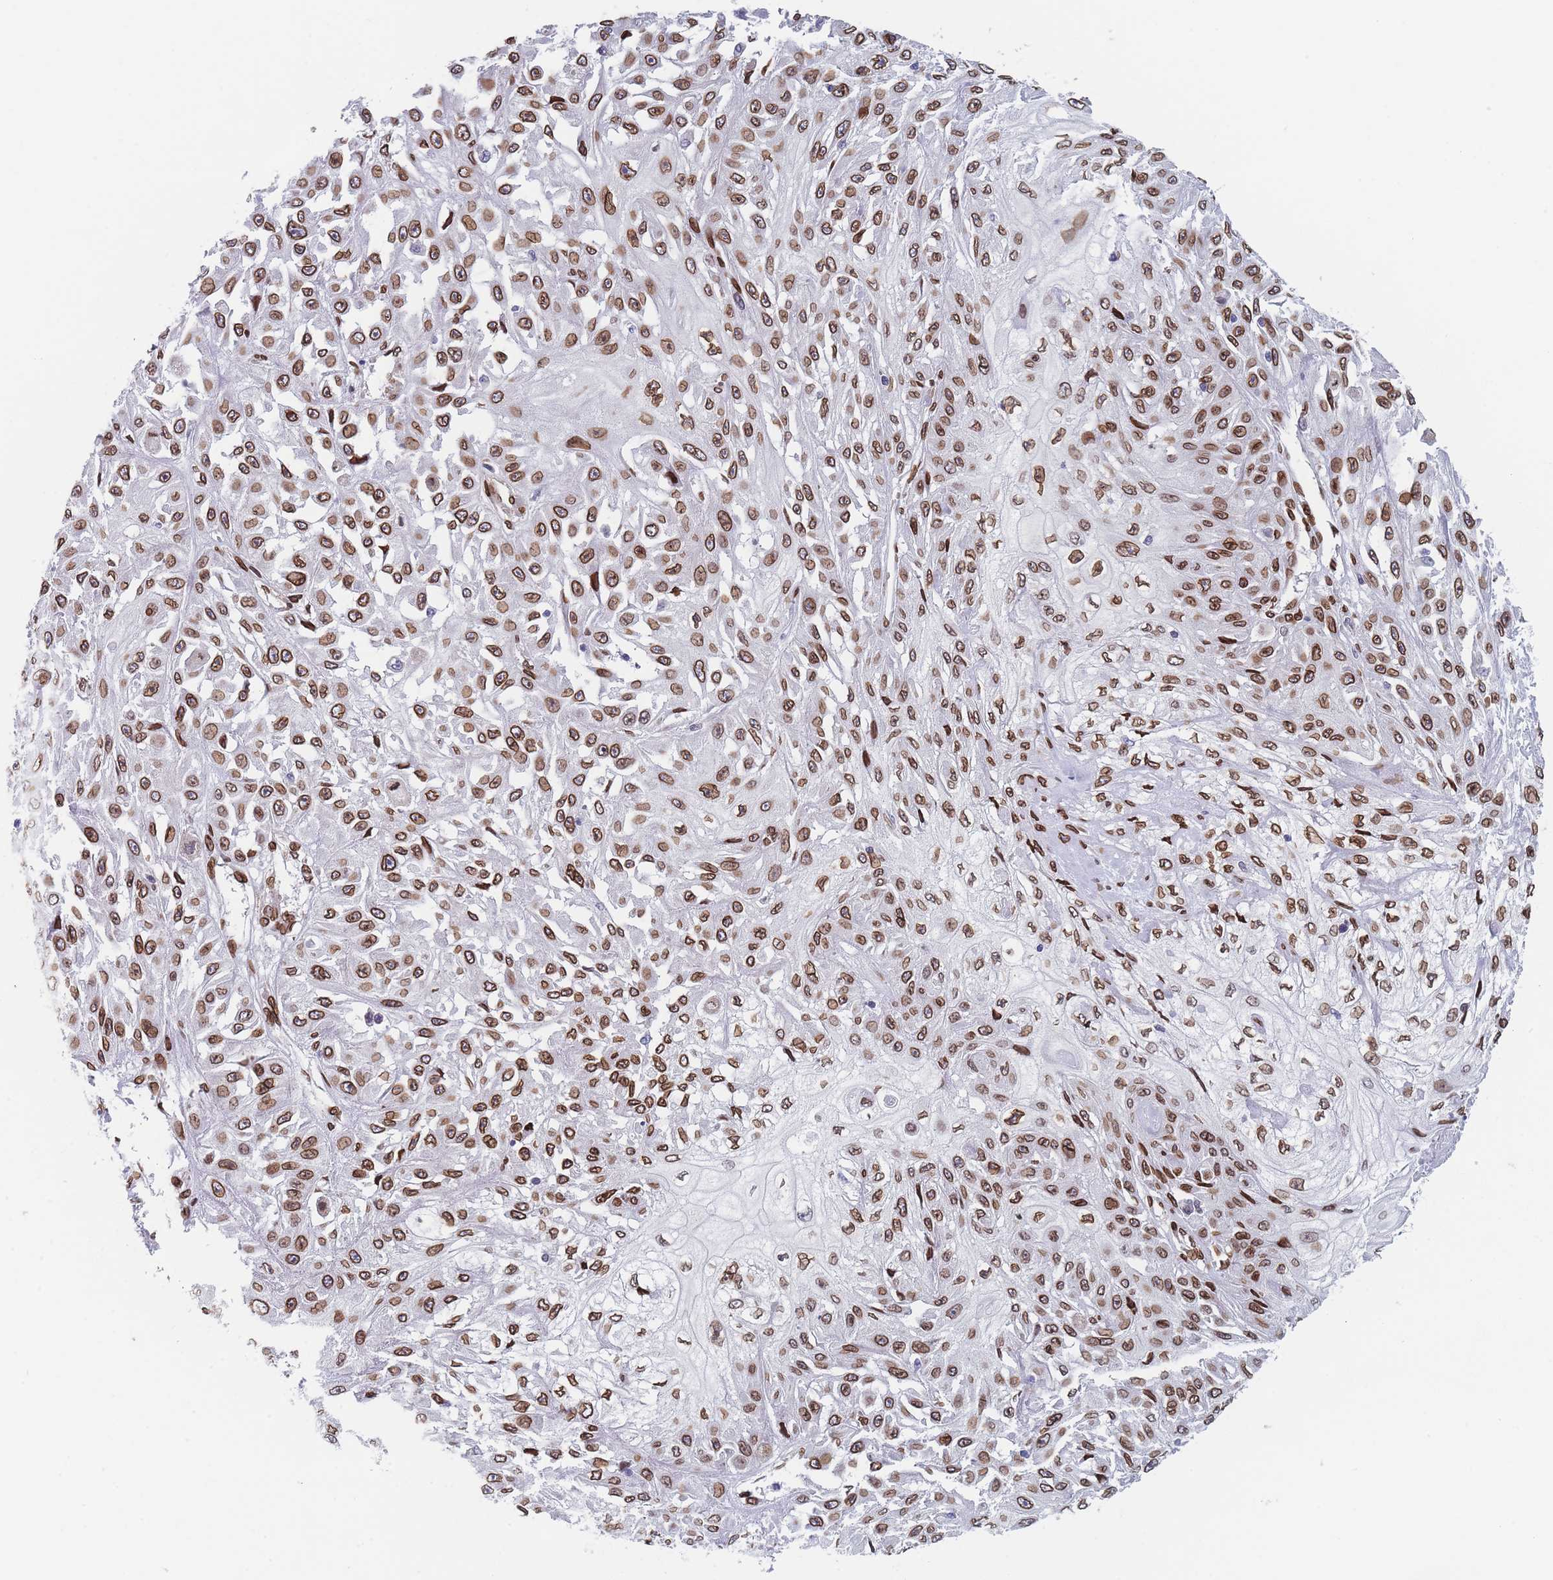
{"staining": {"intensity": "strong", "quantity": ">75%", "location": "cytoplasmic/membranous,nuclear"}, "tissue": "skin cancer", "cell_type": "Tumor cells", "image_type": "cancer", "snomed": [{"axis": "morphology", "description": "Squamous cell carcinoma, NOS"}, {"axis": "morphology", "description": "Squamous cell carcinoma, metastatic, NOS"}, {"axis": "topography", "description": "Skin"}, {"axis": "topography", "description": "Lymph node"}], "caption": "Skin squamous cell carcinoma stained for a protein displays strong cytoplasmic/membranous and nuclear positivity in tumor cells.", "gene": "ZBTB1", "patient": {"sex": "male", "age": 75}}